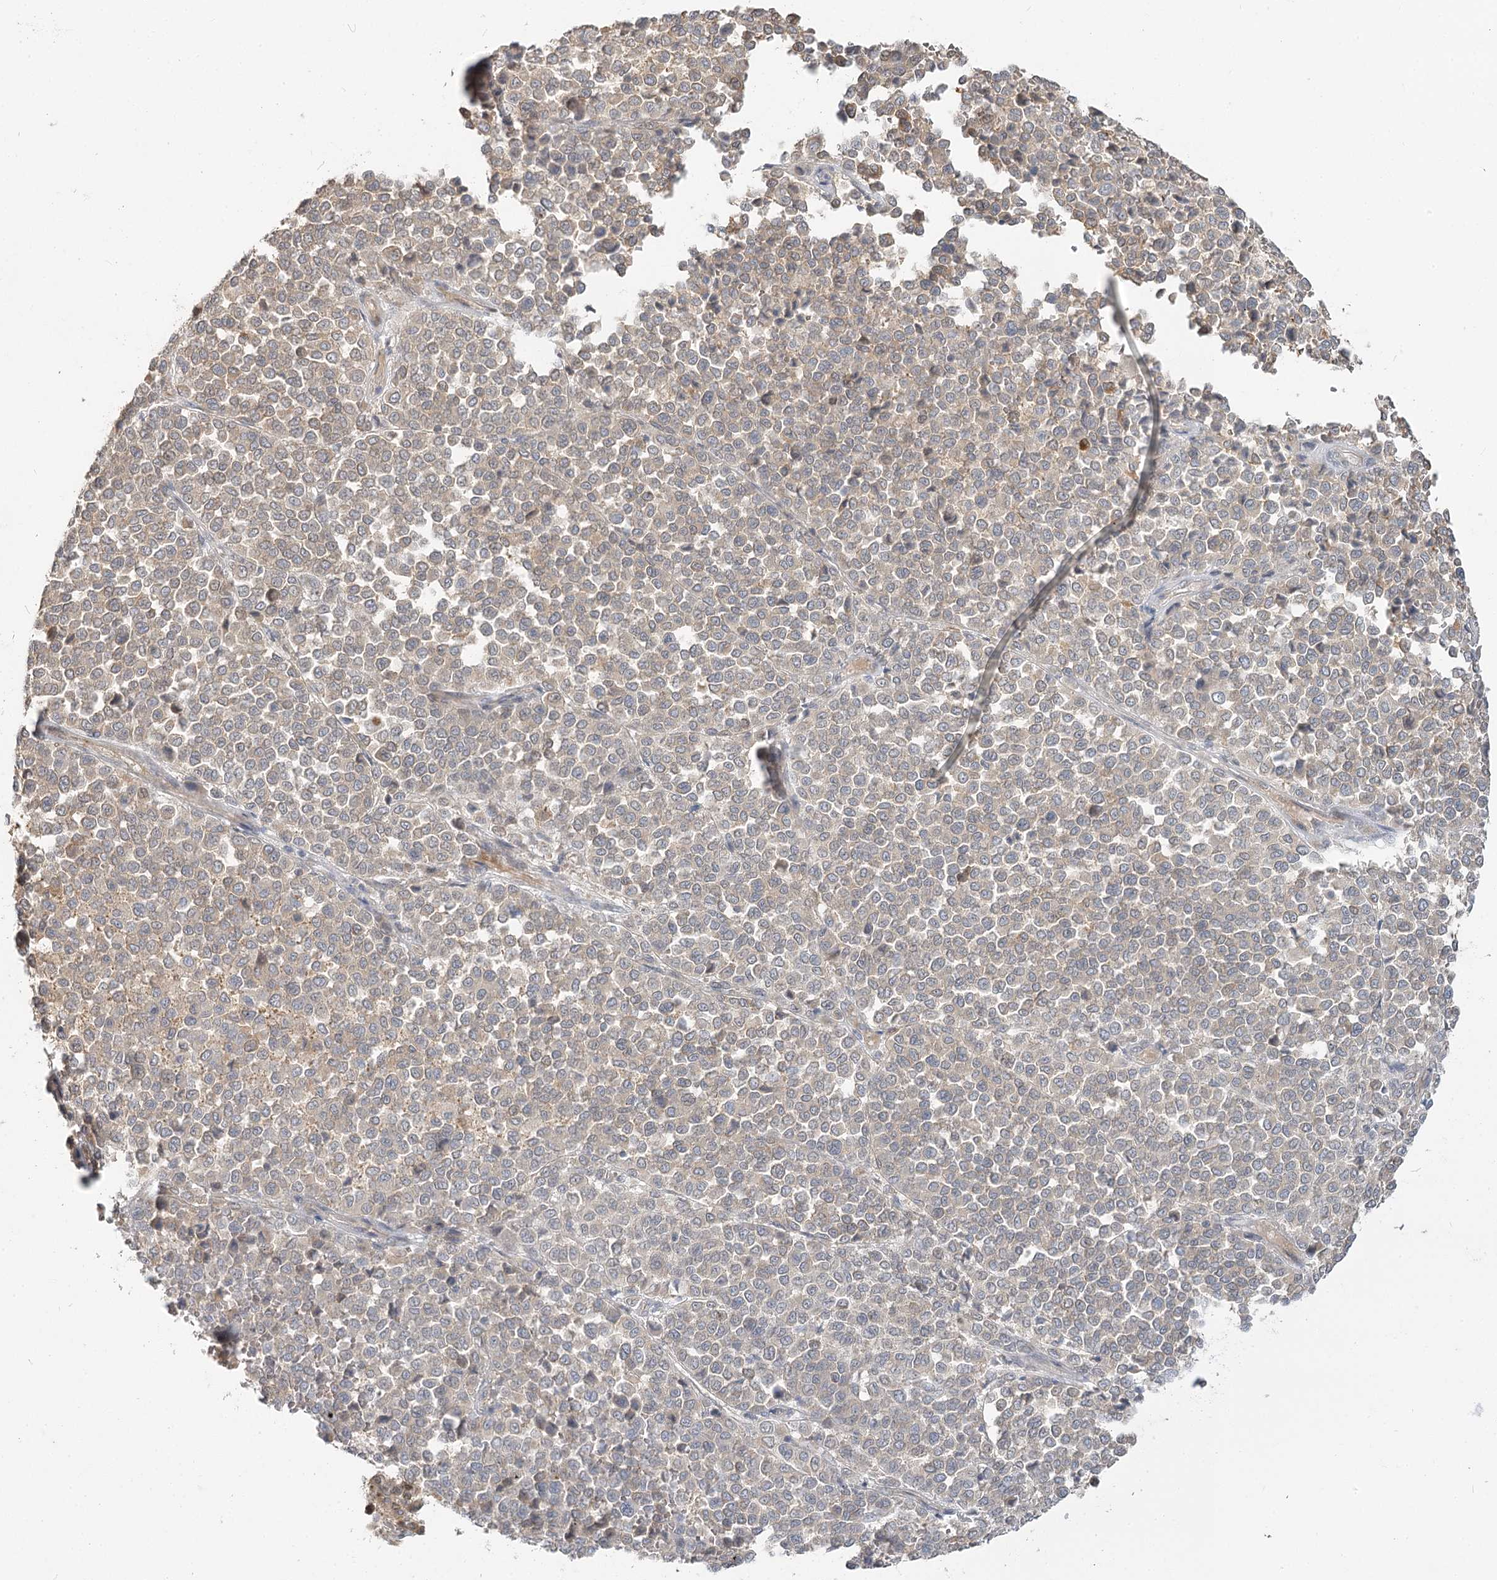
{"staining": {"intensity": "weak", "quantity": "<25%", "location": "cytoplasmic/membranous"}, "tissue": "melanoma", "cell_type": "Tumor cells", "image_type": "cancer", "snomed": [{"axis": "morphology", "description": "Malignant melanoma, Metastatic site"}, {"axis": "topography", "description": "Pancreas"}], "caption": "The photomicrograph demonstrates no staining of tumor cells in melanoma. (Immunohistochemistry, brightfield microscopy, high magnification).", "gene": "GUCY2C", "patient": {"sex": "female", "age": 30}}